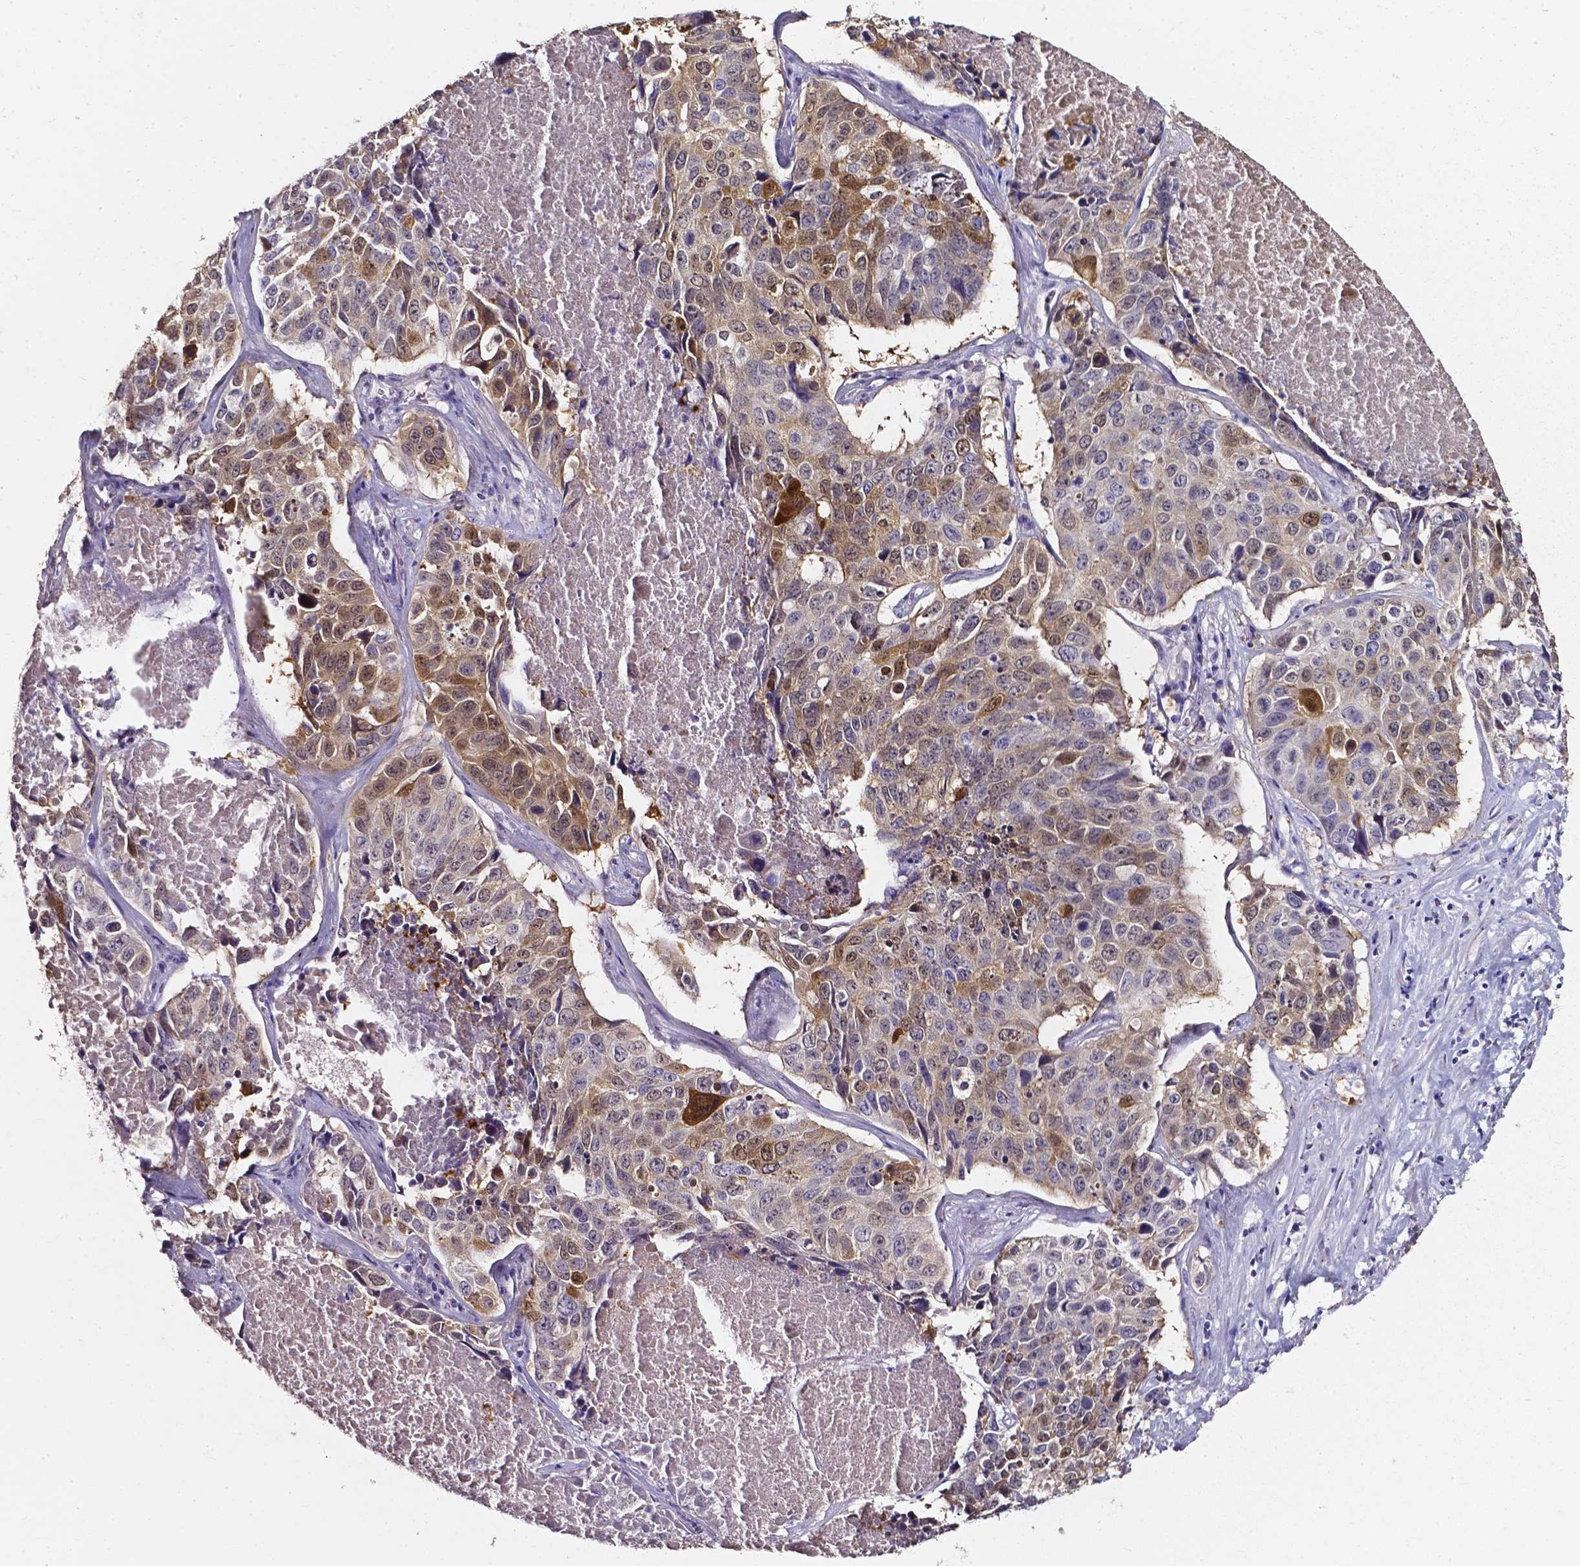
{"staining": {"intensity": "moderate", "quantity": "<25%", "location": "cytoplasmic/membranous,nuclear"}, "tissue": "lung cancer", "cell_type": "Tumor cells", "image_type": "cancer", "snomed": [{"axis": "morphology", "description": "Normal tissue, NOS"}, {"axis": "morphology", "description": "Squamous cell carcinoma, NOS"}, {"axis": "topography", "description": "Bronchus"}, {"axis": "topography", "description": "Lung"}], "caption": "The photomicrograph displays immunohistochemical staining of lung cancer (squamous cell carcinoma). There is moderate cytoplasmic/membranous and nuclear expression is present in about <25% of tumor cells.", "gene": "AKR1B10", "patient": {"sex": "male", "age": 64}}